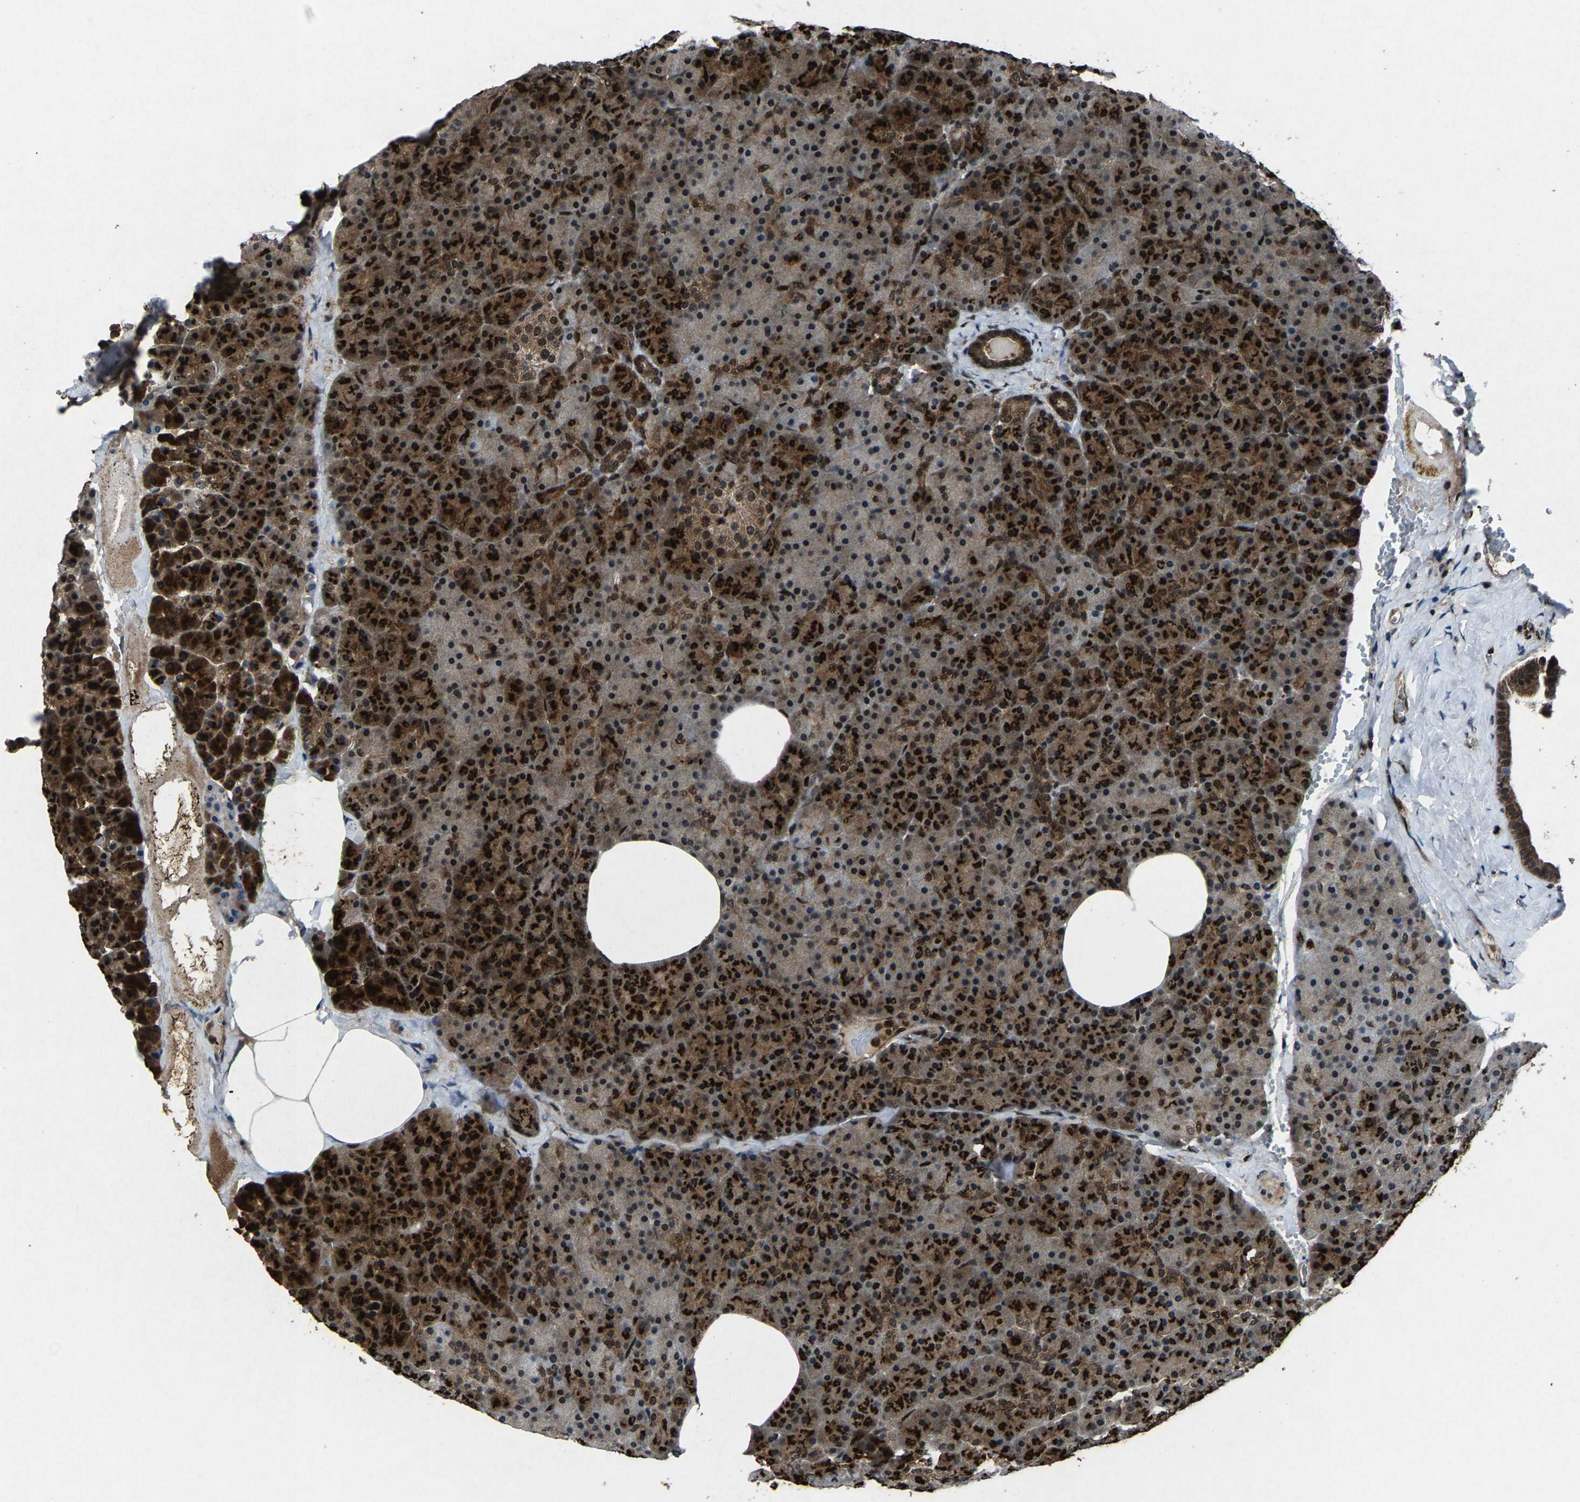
{"staining": {"intensity": "strong", "quantity": "25%-75%", "location": "cytoplasmic/membranous,nuclear"}, "tissue": "pancreas", "cell_type": "Exocrine glandular cells", "image_type": "normal", "snomed": [{"axis": "morphology", "description": "Normal tissue, NOS"}, {"axis": "topography", "description": "Pancreas"}], "caption": "Unremarkable pancreas exhibits strong cytoplasmic/membranous,nuclear positivity in approximately 25%-75% of exocrine glandular cells.", "gene": "ATXN3", "patient": {"sex": "female", "age": 35}}